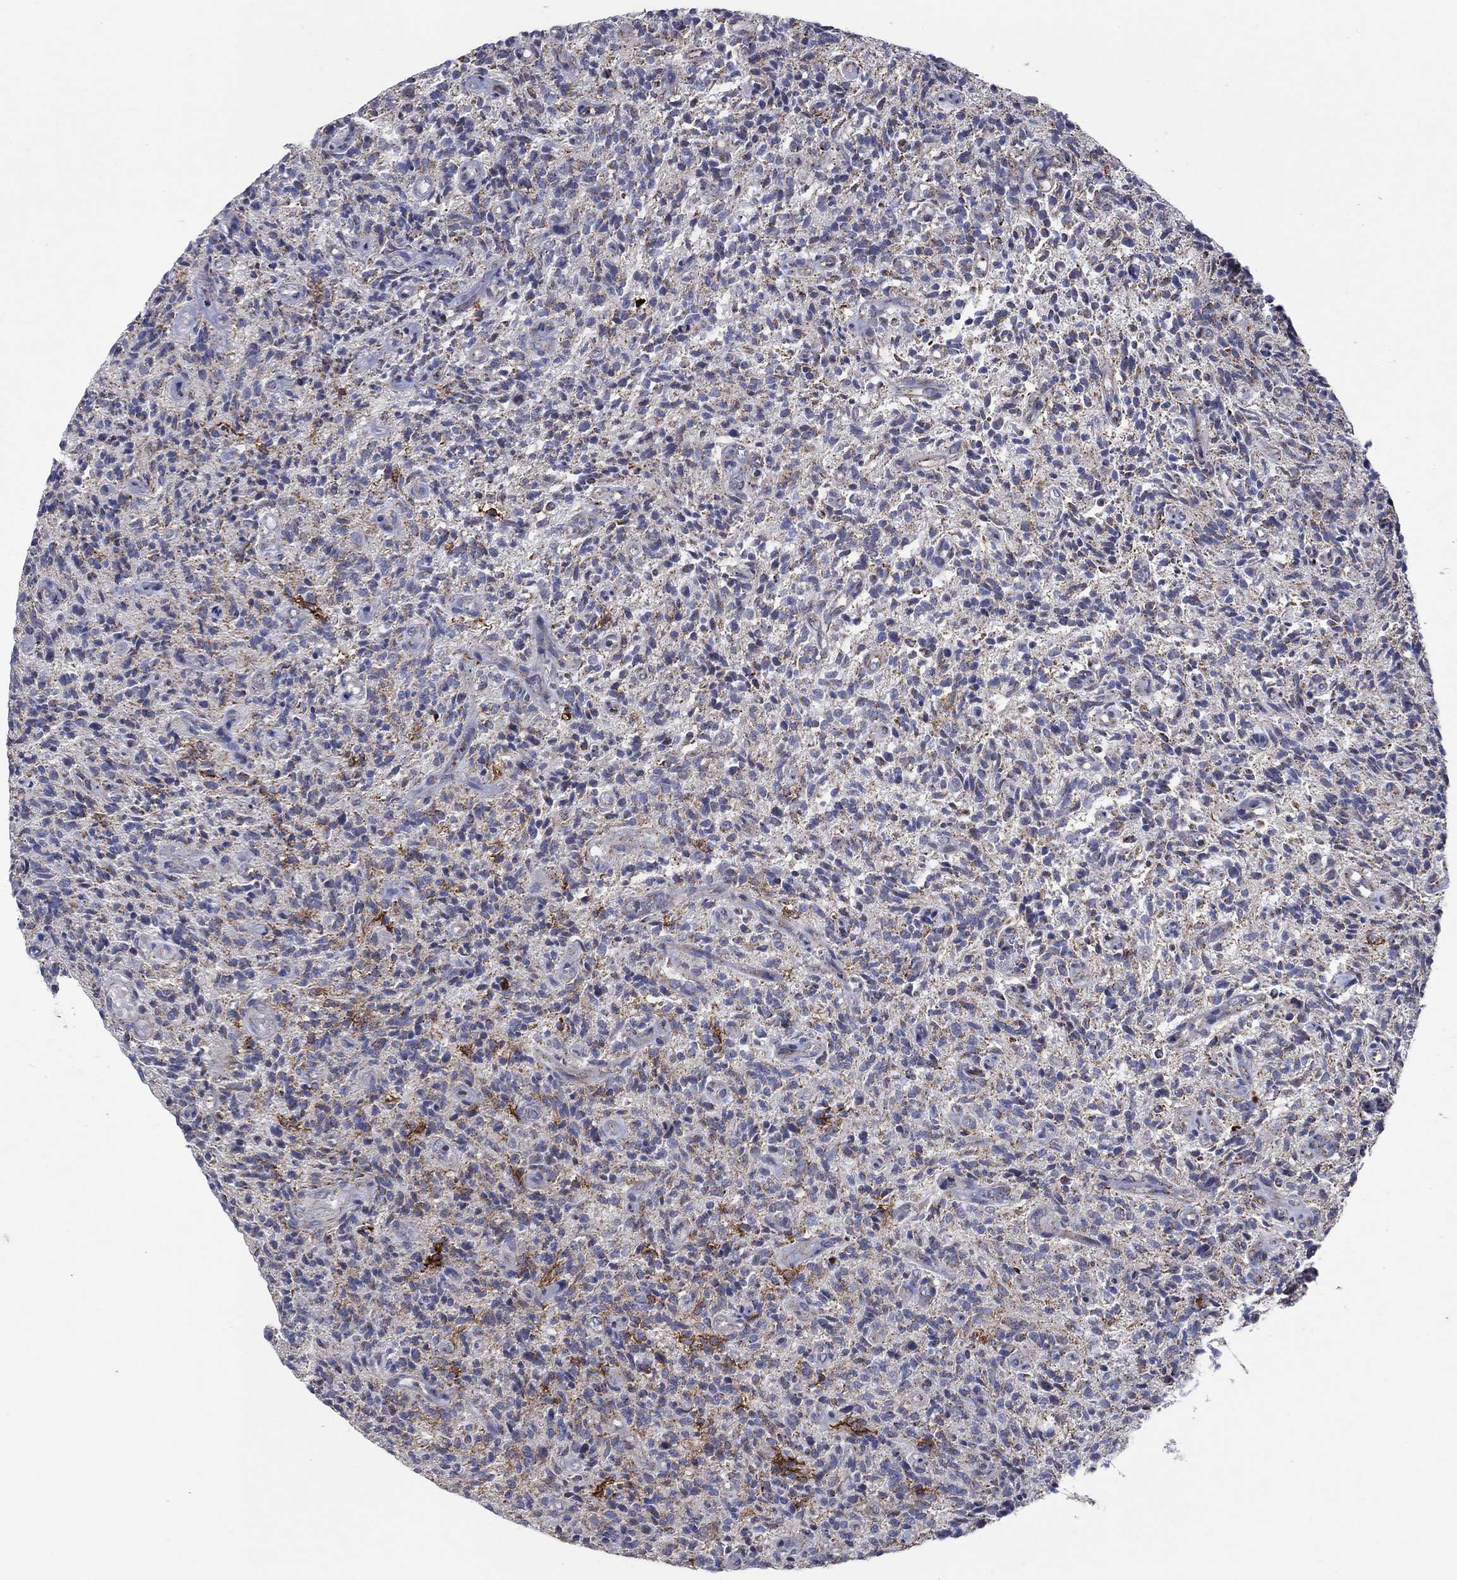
{"staining": {"intensity": "strong", "quantity": "<25%", "location": "cytoplasmic/membranous"}, "tissue": "glioma", "cell_type": "Tumor cells", "image_type": "cancer", "snomed": [{"axis": "morphology", "description": "Glioma, malignant, High grade"}, {"axis": "topography", "description": "Brain"}], "caption": "Immunohistochemical staining of malignant glioma (high-grade) demonstrates strong cytoplasmic/membranous protein staining in about <25% of tumor cells. (brown staining indicates protein expression, while blue staining denotes nuclei).", "gene": "C9orf85", "patient": {"sex": "male", "age": 64}}